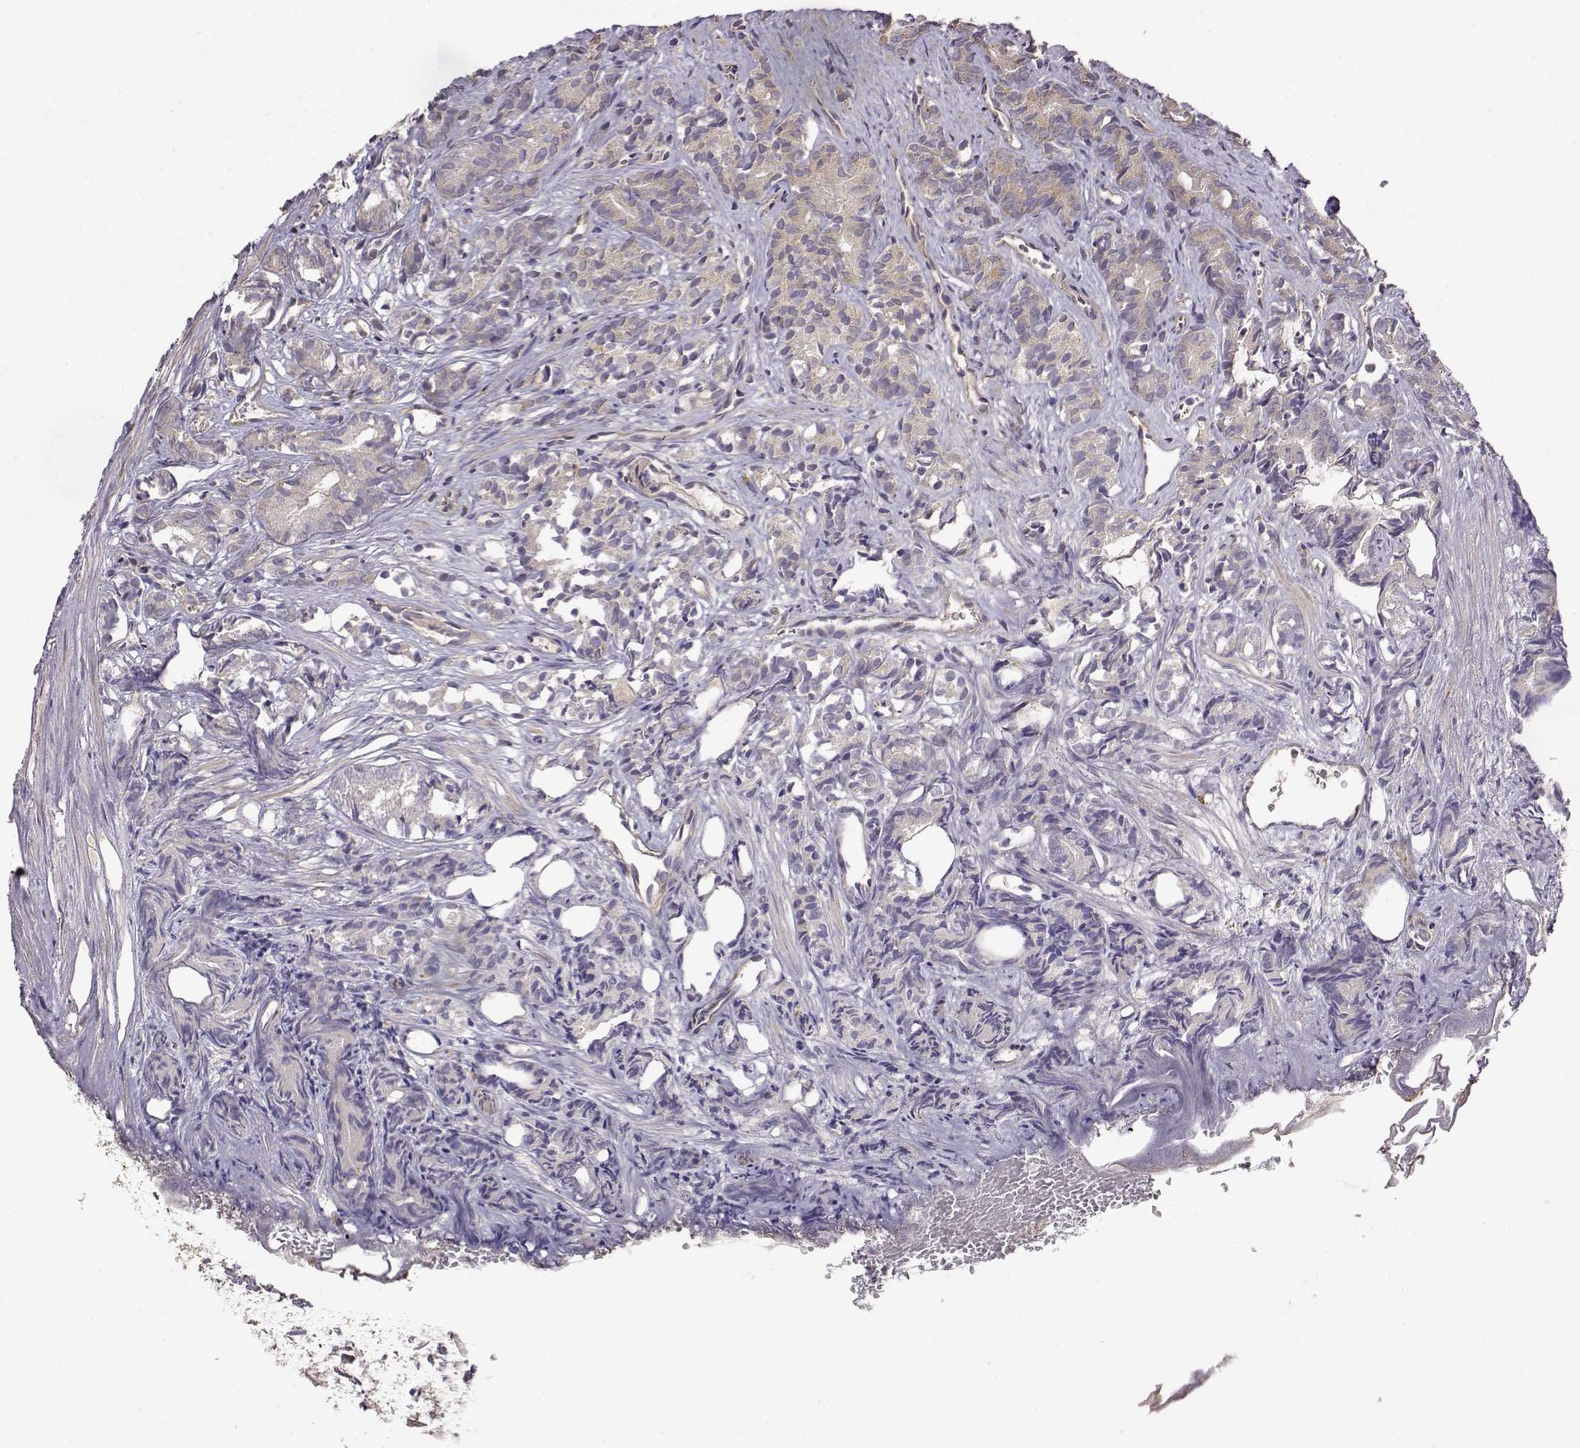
{"staining": {"intensity": "weak", "quantity": "<25%", "location": "cytoplasmic/membranous"}, "tissue": "prostate cancer", "cell_type": "Tumor cells", "image_type": "cancer", "snomed": [{"axis": "morphology", "description": "Adenocarcinoma, High grade"}, {"axis": "topography", "description": "Prostate"}], "caption": "Tumor cells show no significant protein expression in prostate cancer. The staining is performed using DAB brown chromogen with nuclei counter-stained in using hematoxylin.", "gene": "CRIM1", "patient": {"sex": "male", "age": 84}}